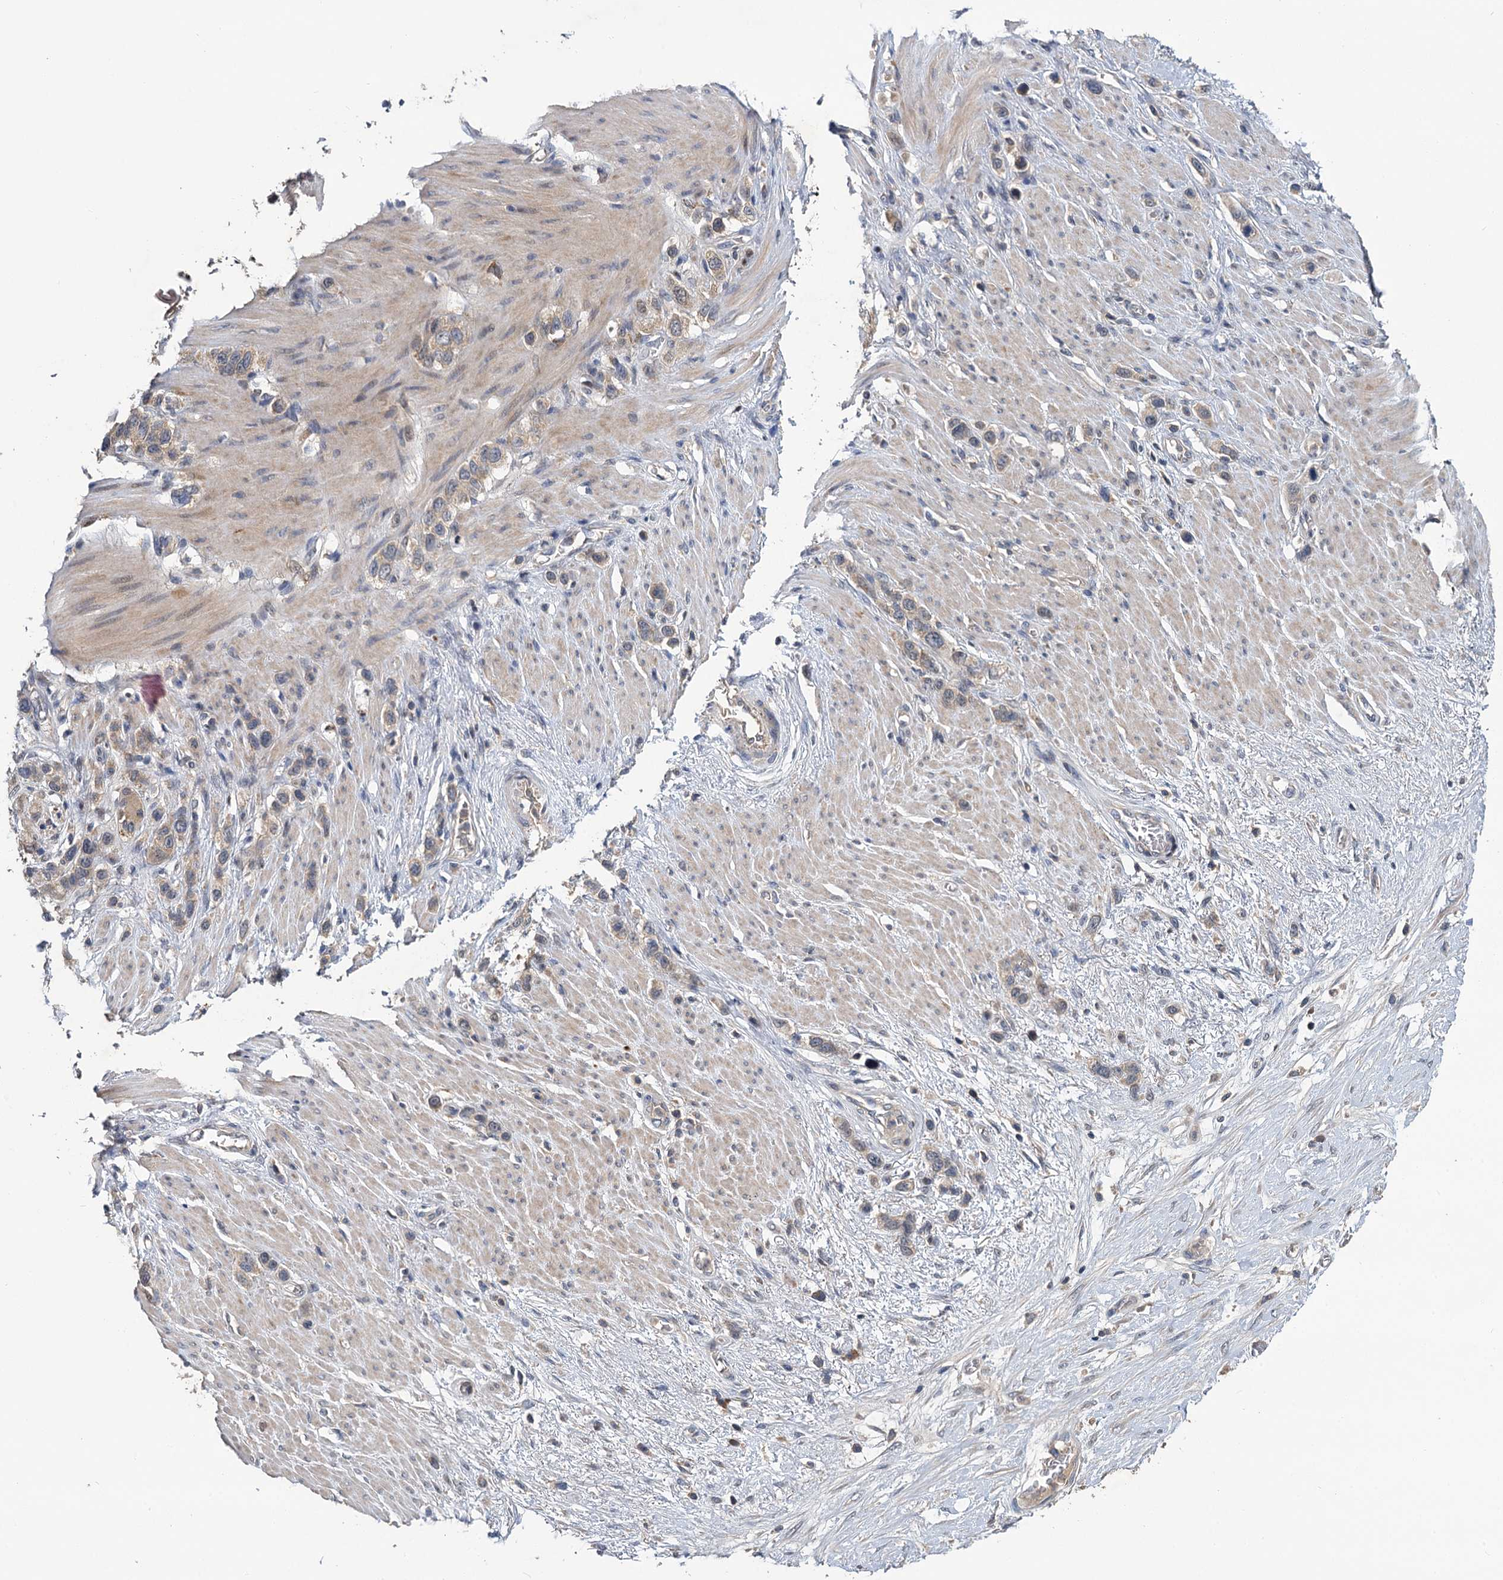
{"staining": {"intensity": "weak", "quantity": "25%-75%", "location": "cytoplasmic/membranous"}, "tissue": "stomach cancer", "cell_type": "Tumor cells", "image_type": "cancer", "snomed": [{"axis": "morphology", "description": "Adenocarcinoma, NOS"}, {"axis": "morphology", "description": "Adenocarcinoma, High grade"}, {"axis": "topography", "description": "Stomach, upper"}, {"axis": "topography", "description": "Stomach, lower"}], "caption": "Immunohistochemistry (IHC) micrograph of neoplastic tissue: human stomach cancer stained using IHC reveals low levels of weak protein expression localized specifically in the cytoplasmic/membranous of tumor cells, appearing as a cytoplasmic/membranous brown color.", "gene": "TMEM39A", "patient": {"sex": "female", "age": 65}}